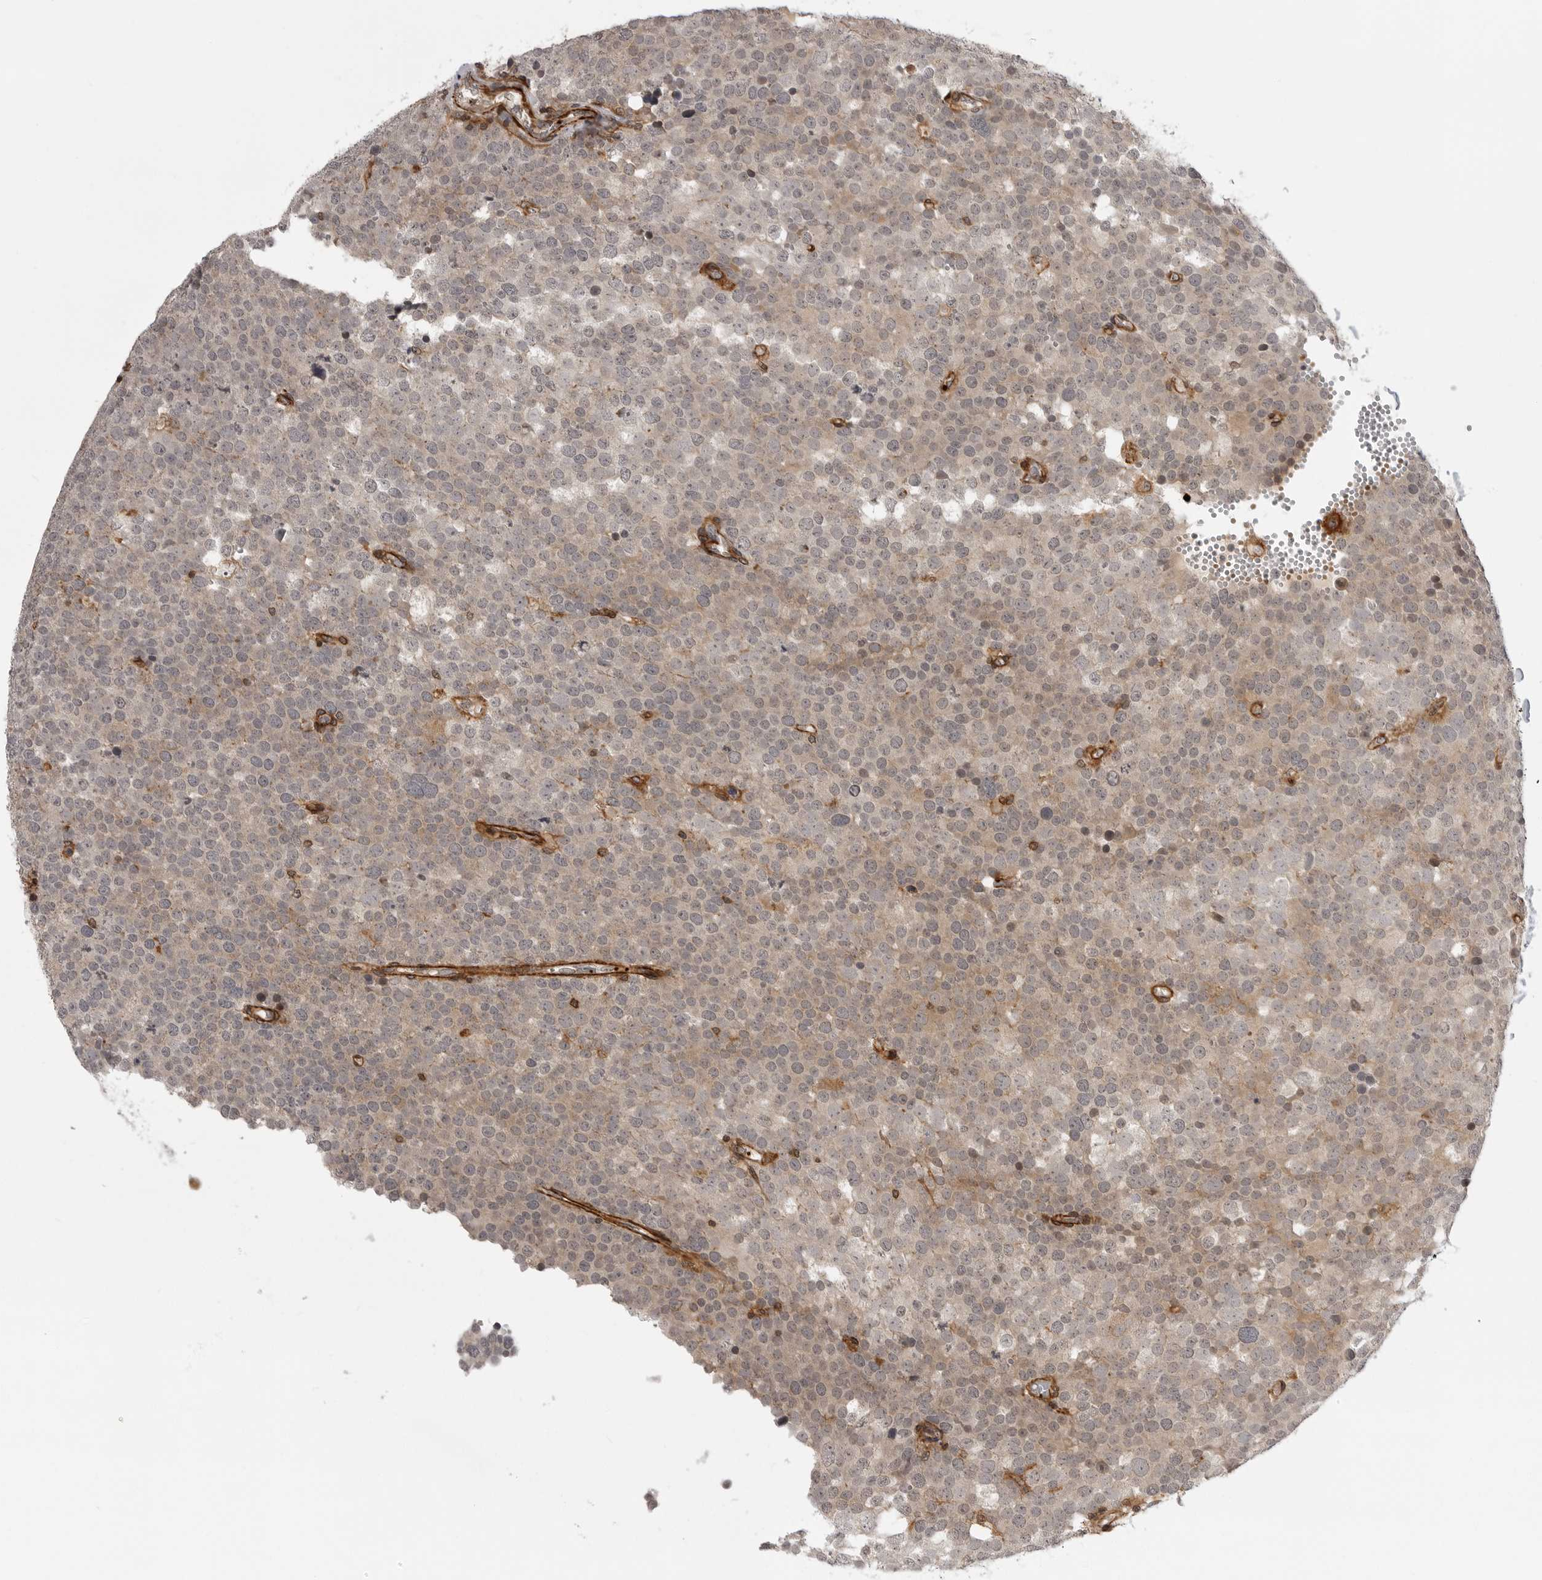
{"staining": {"intensity": "weak", "quantity": "<25%", "location": "cytoplasmic/membranous"}, "tissue": "testis cancer", "cell_type": "Tumor cells", "image_type": "cancer", "snomed": [{"axis": "morphology", "description": "Seminoma, NOS"}, {"axis": "topography", "description": "Testis"}], "caption": "Immunohistochemistry of human testis cancer (seminoma) exhibits no positivity in tumor cells.", "gene": "TUT4", "patient": {"sex": "male", "age": 71}}